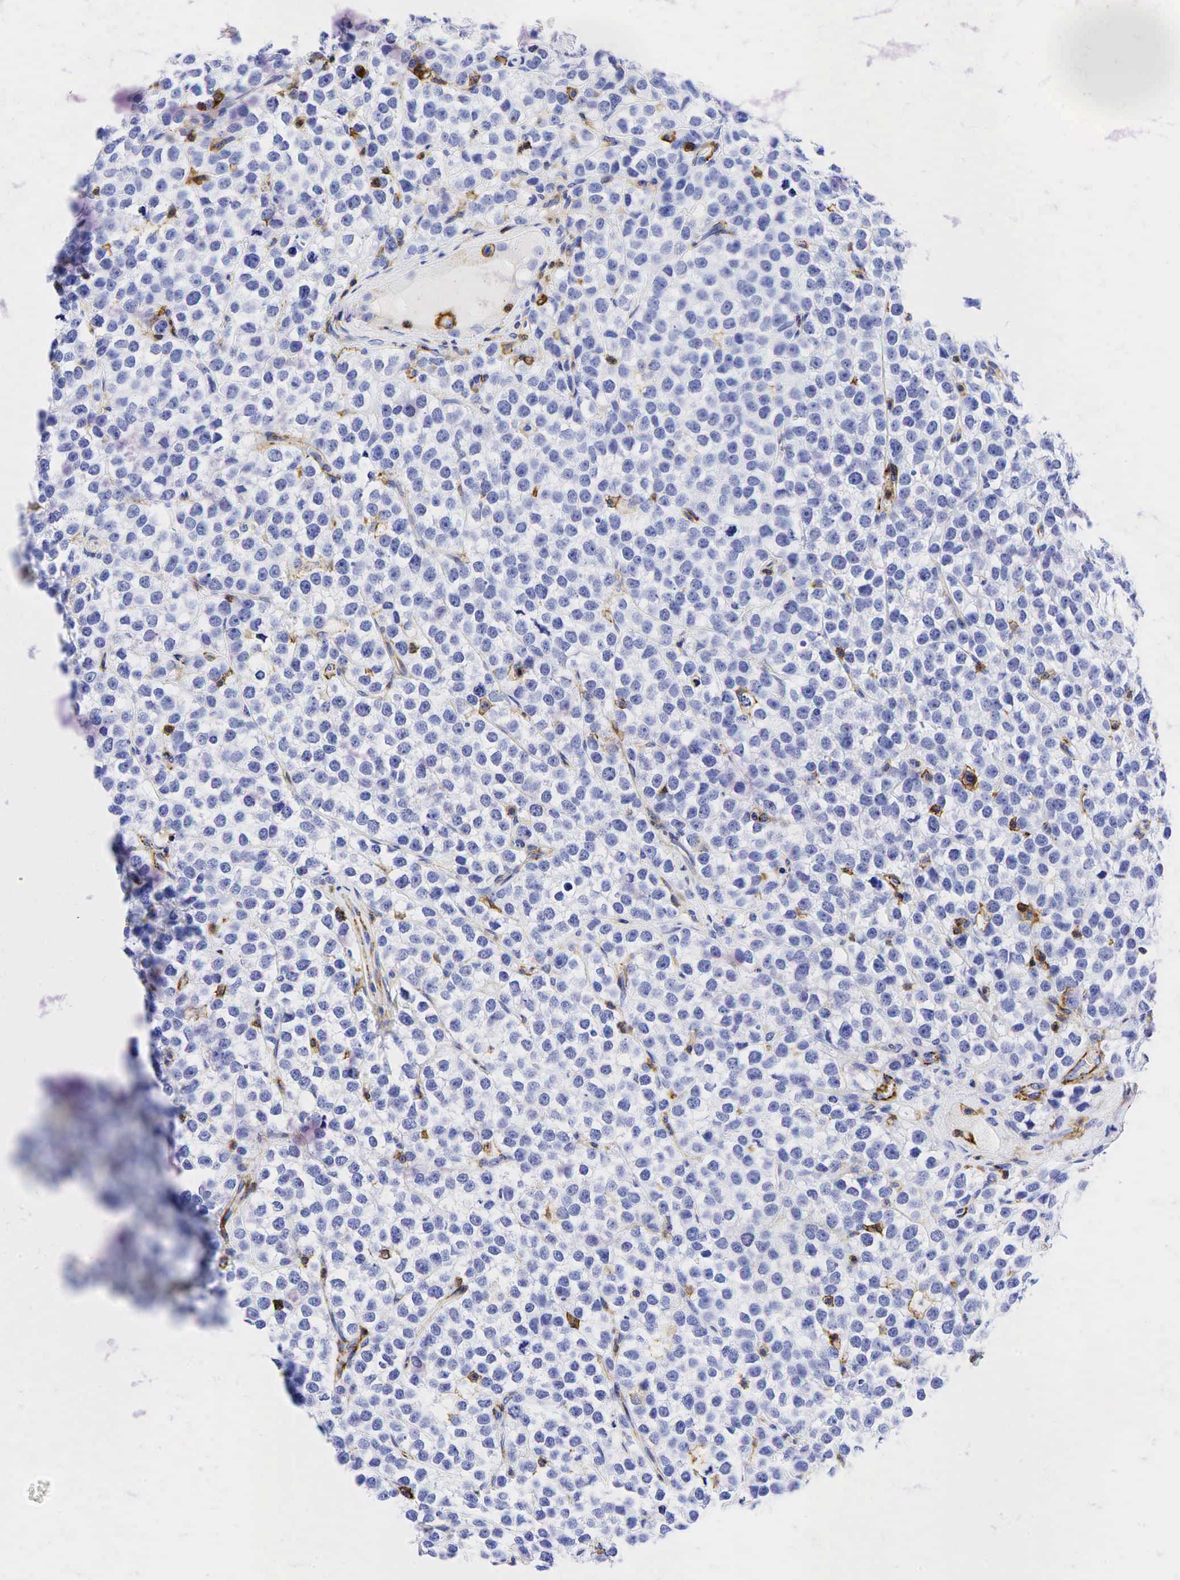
{"staining": {"intensity": "negative", "quantity": "none", "location": "none"}, "tissue": "testis cancer", "cell_type": "Tumor cells", "image_type": "cancer", "snomed": [{"axis": "morphology", "description": "Seminoma, NOS"}, {"axis": "topography", "description": "Testis"}], "caption": "DAB (3,3'-diaminobenzidine) immunohistochemical staining of seminoma (testis) reveals no significant expression in tumor cells.", "gene": "CD44", "patient": {"sex": "male", "age": 25}}